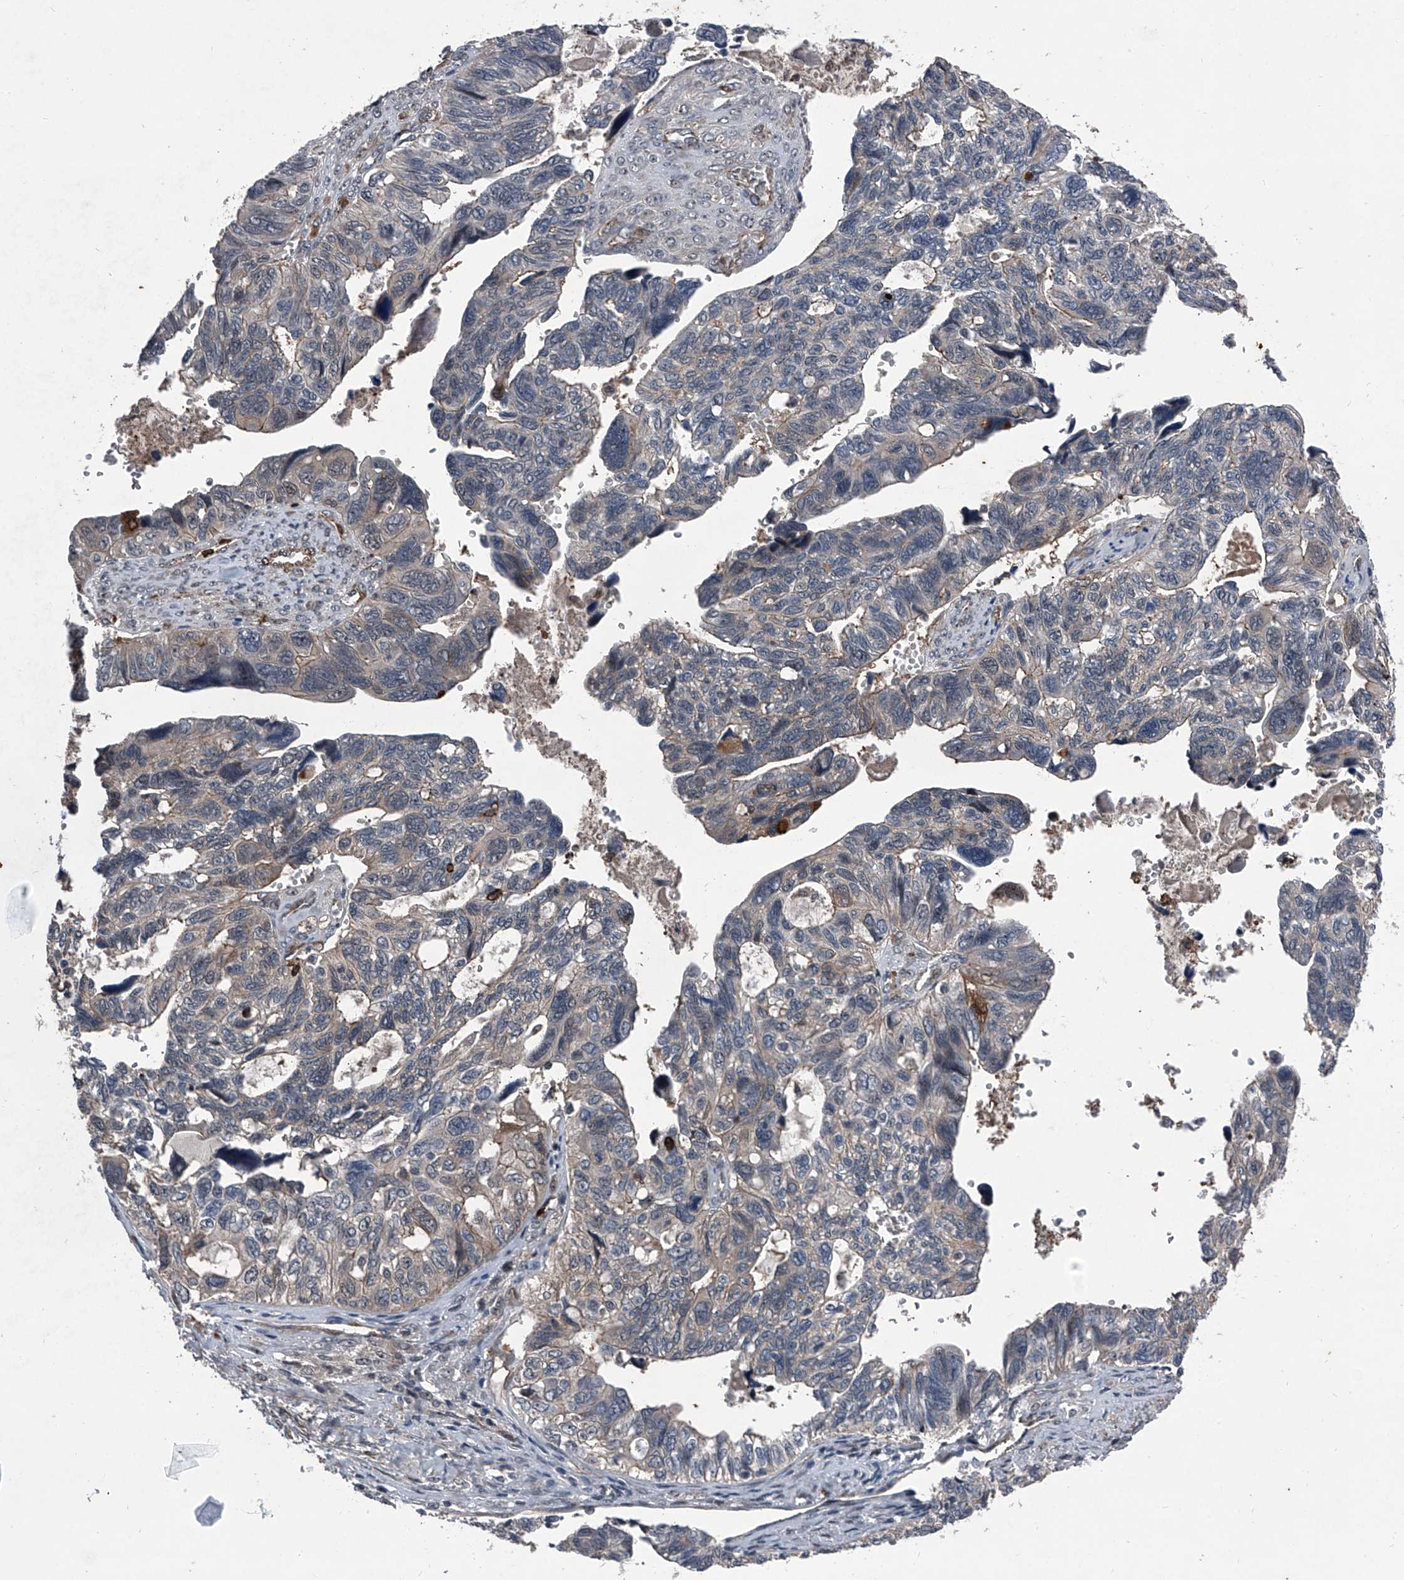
{"staining": {"intensity": "weak", "quantity": "25%-75%", "location": "cytoplasmic/membranous"}, "tissue": "ovarian cancer", "cell_type": "Tumor cells", "image_type": "cancer", "snomed": [{"axis": "morphology", "description": "Cystadenocarcinoma, serous, NOS"}, {"axis": "topography", "description": "Ovary"}], "caption": "This is a micrograph of immunohistochemistry (IHC) staining of serous cystadenocarcinoma (ovarian), which shows weak positivity in the cytoplasmic/membranous of tumor cells.", "gene": "MAPKAP1", "patient": {"sex": "female", "age": 79}}